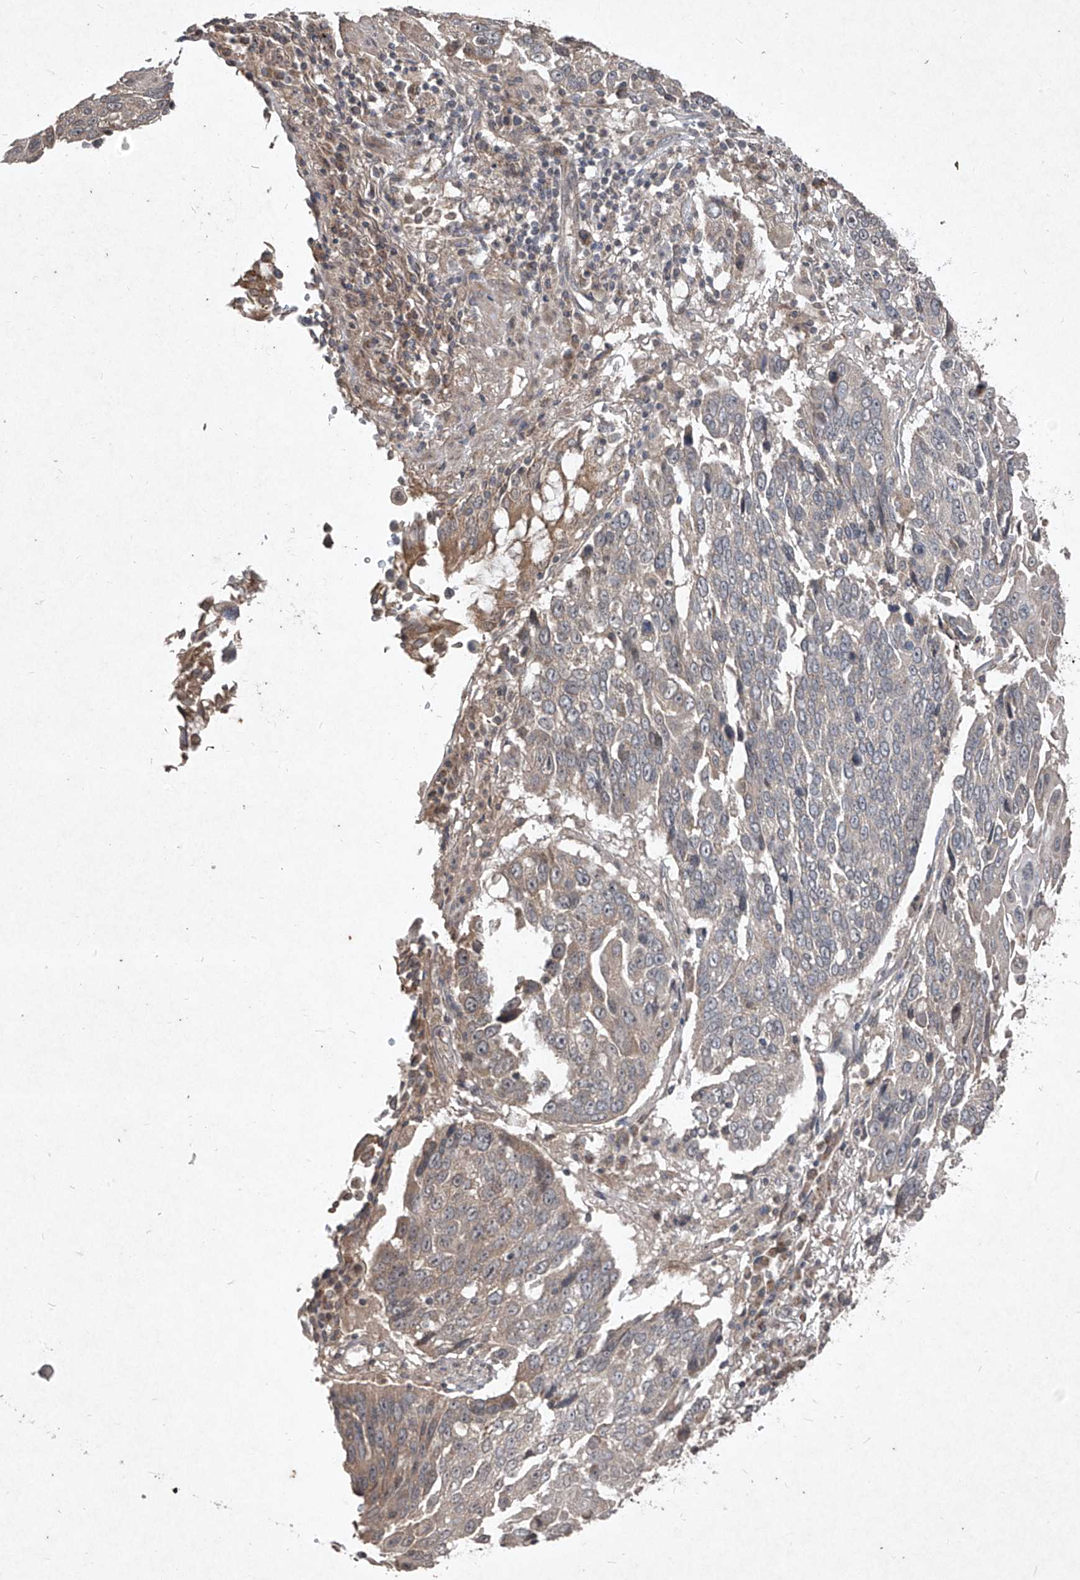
{"staining": {"intensity": "weak", "quantity": "25%-75%", "location": "cytoplasmic/membranous"}, "tissue": "lung cancer", "cell_type": "Tumor cells", "image_type": "cancer", "snomed": [{"axis": "morphology", "description": "Squamous cell carcinoma, NOS"}, {"axis": "topography", "description": "Lung"}], "caption": "Lung cancer (squamous cell carcinoma) tissue reveals weak cytoplasmic/membranous expression in approximately 25%-75% of tumor cells (DAB IHC, brown staining for protein, blue staining for nuclei).", "gene": "ABCD3", "patient": {"sex": "male", "age": 66}}